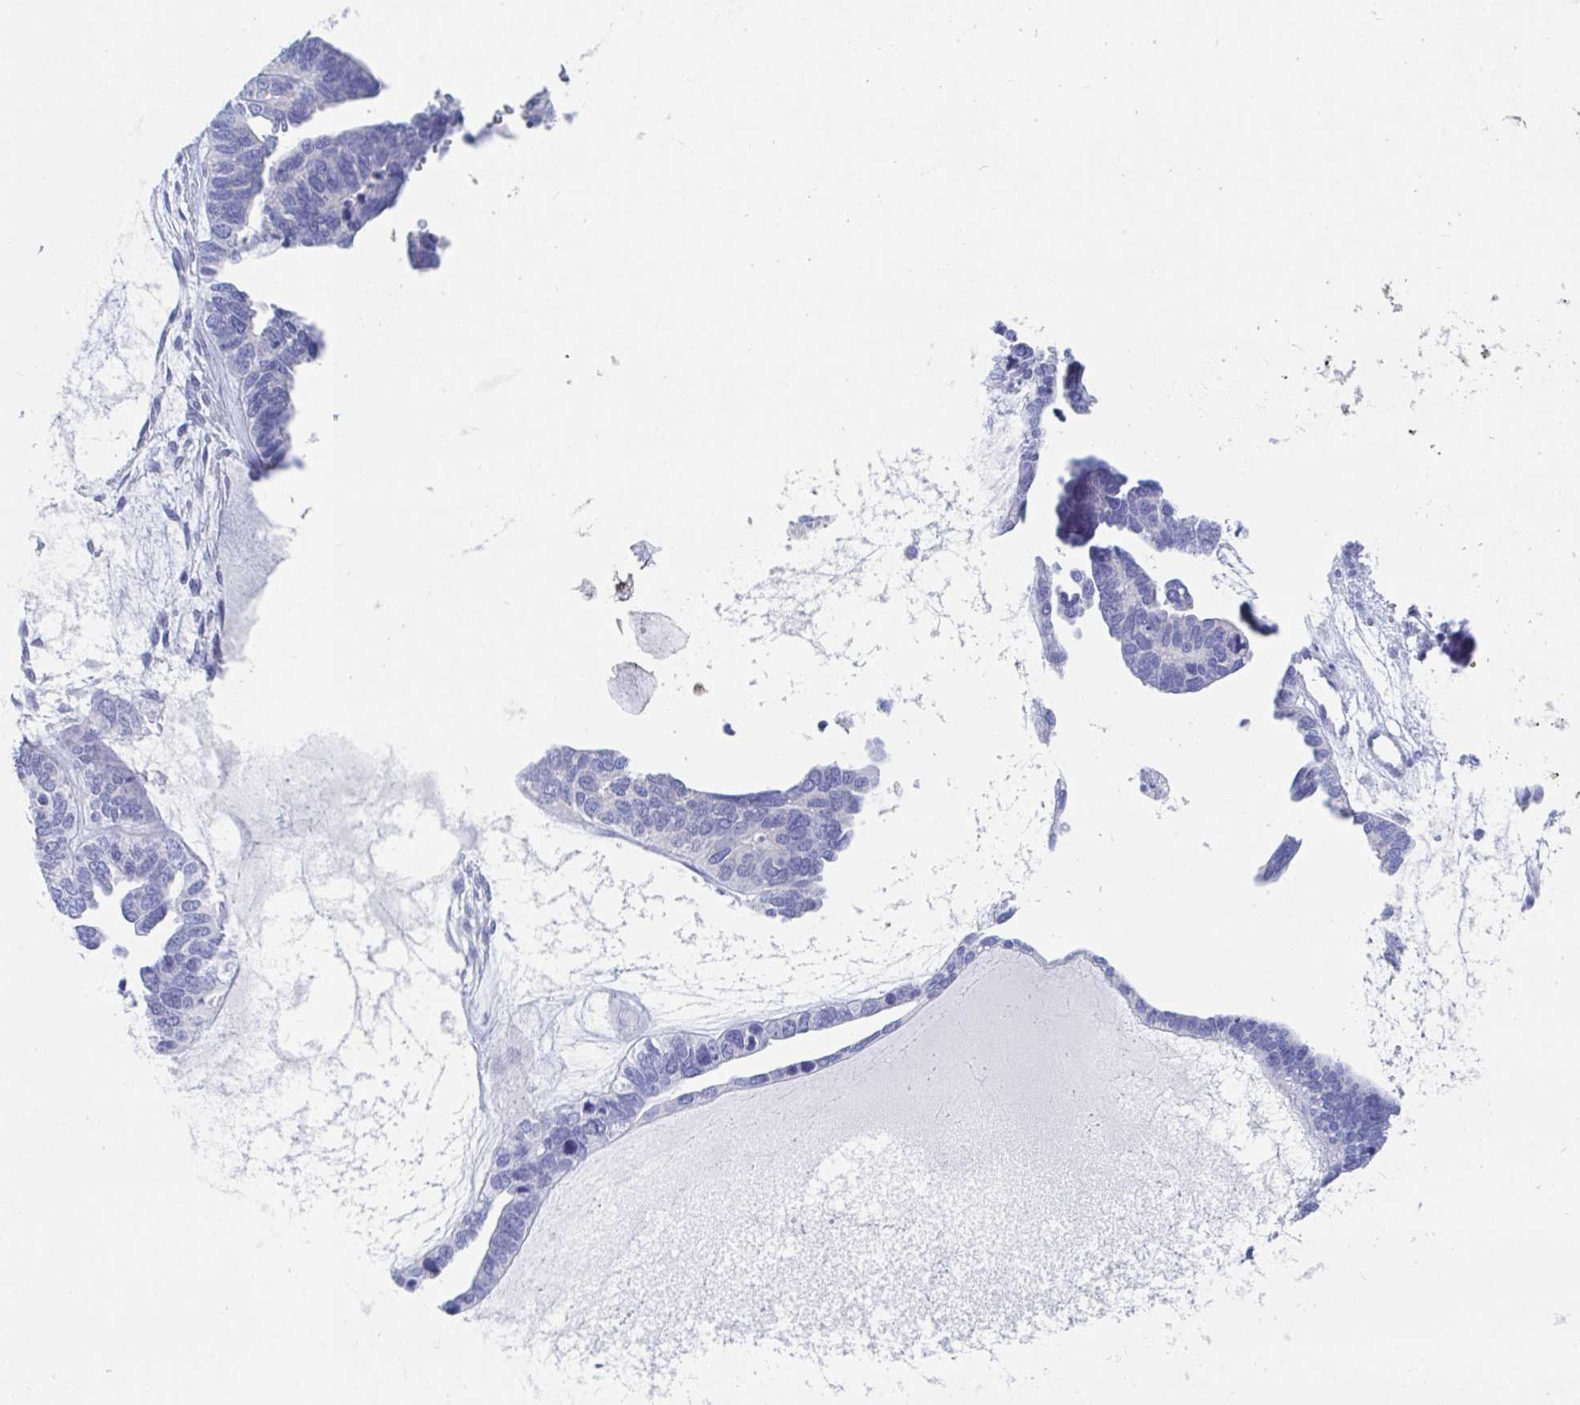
{"staining": {"intensity": "negative", "quantity": "none", "location": "none"}, "tissue": "ovarian cancer", "cell_type": "Tumor cells", "image_type": "cancer", "snomed": [{"axis": "morphology", "description": "Cystadenocarcinoma, serous, NOS"}, {"axis": "topography", "description": "Ovary"}], "caption": "The histopathology image displays no significant staining in tumor cells of ovarian cancer (serous cystadenocarcinoma).", "gene": "PACSIN1", "patient": {"sex": "female", "age": 51}}